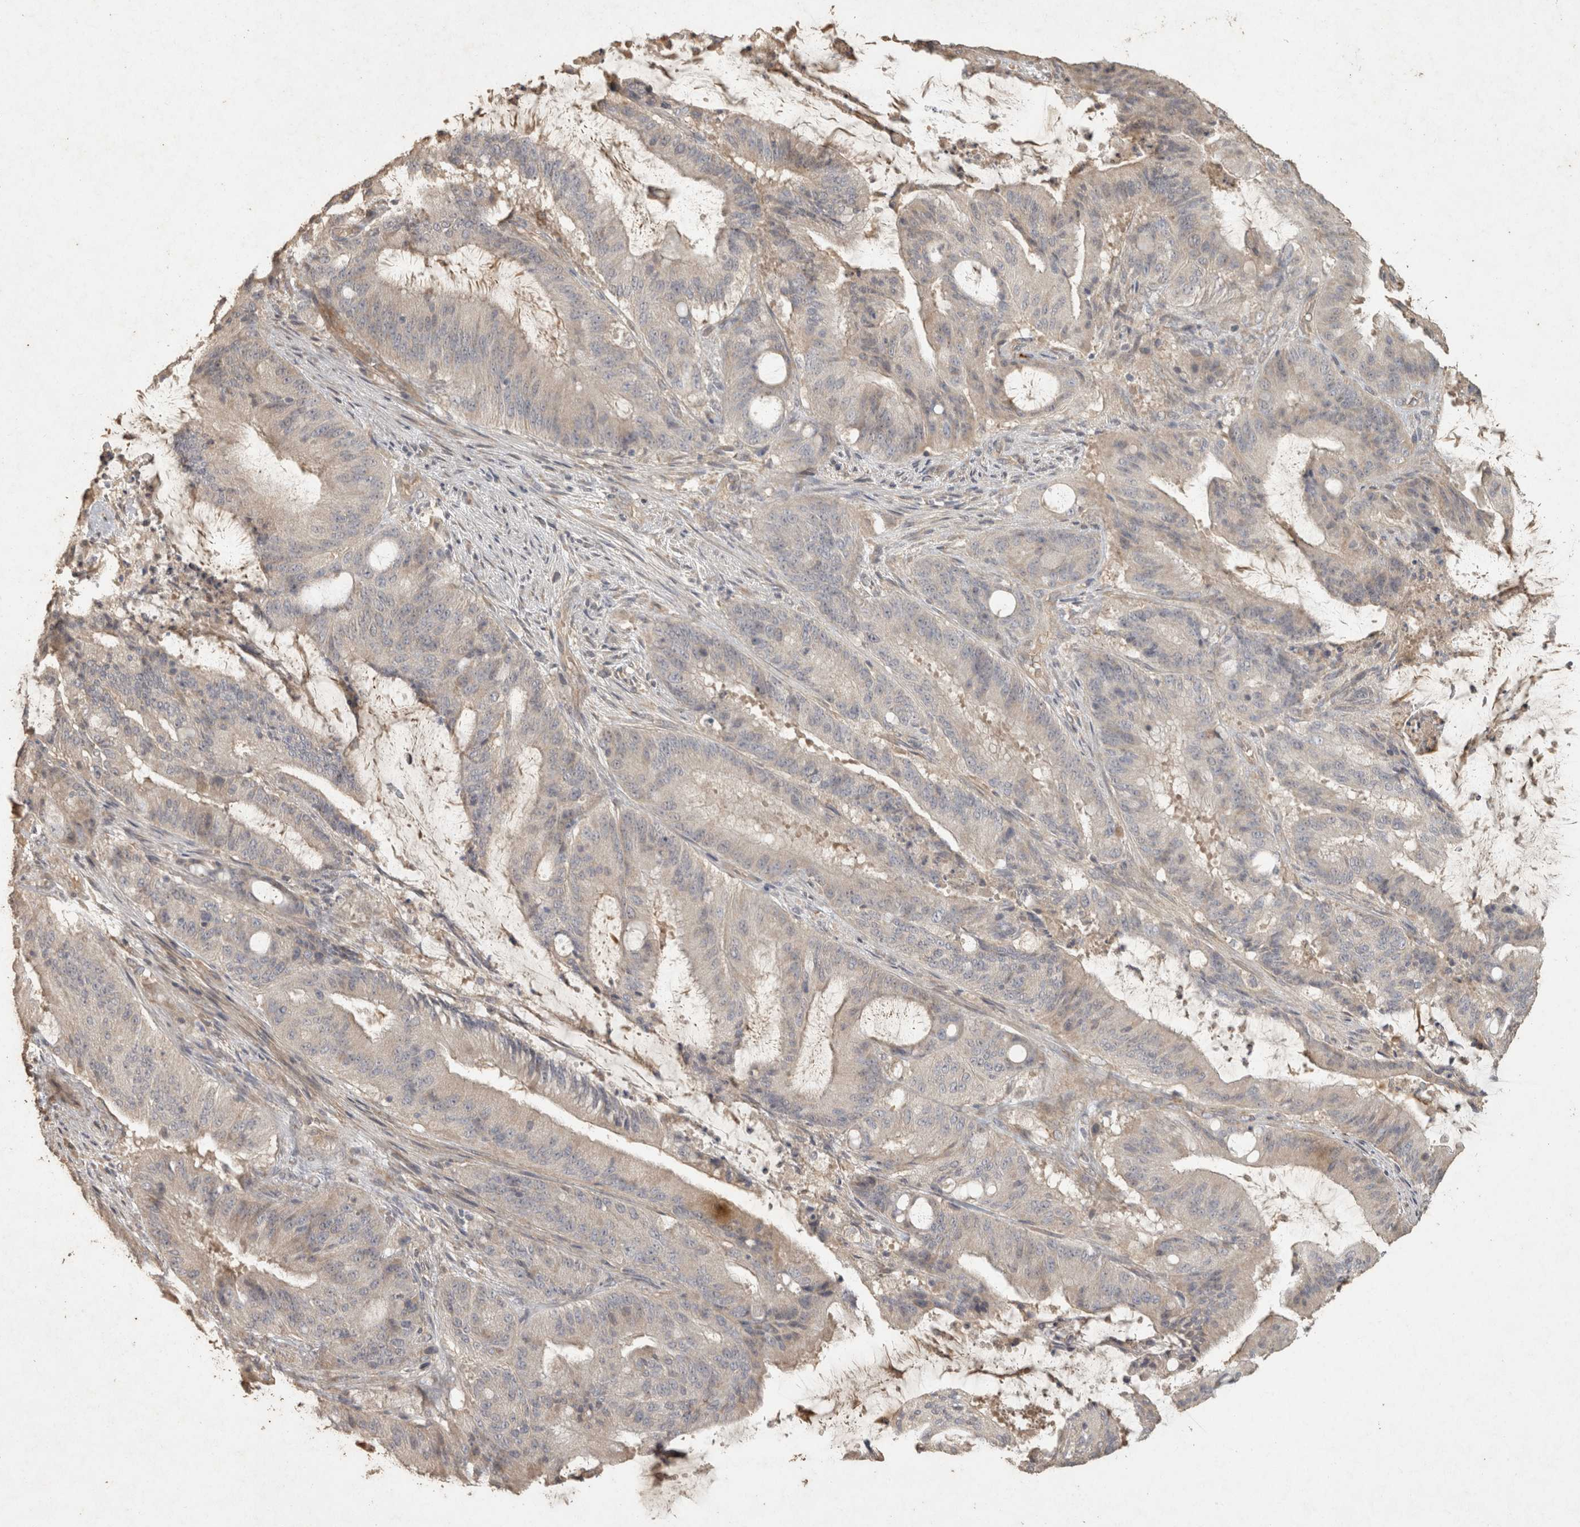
{"staining": {"intensity": "weak", "quantity": "25%-75%", "location": "cytoplasmic/membranous"}, "tissue": "liver cancer", "cell_type": "Tumor cells", "image_type": "cancer", "snomed": [{"axis": "morphology", "description": "Normal tissue, NOS"}, {"axis": "morphology", "description": "Cholangiocarcinoma"}, {"axis": "topography", "description": "Liver"}, {"axis": "topography", "description": "Peripheral nerve tissue"}], "caption": "Approximately 25%-75% of tumor cells in human cholangiocarcinoma (liver) exhibit weak cytoplasmic/membranous protein staining as visualized by brown immunohistochemical staining.", "gene": "OSTN", "patient": {"sex": "female", "age": 73}}